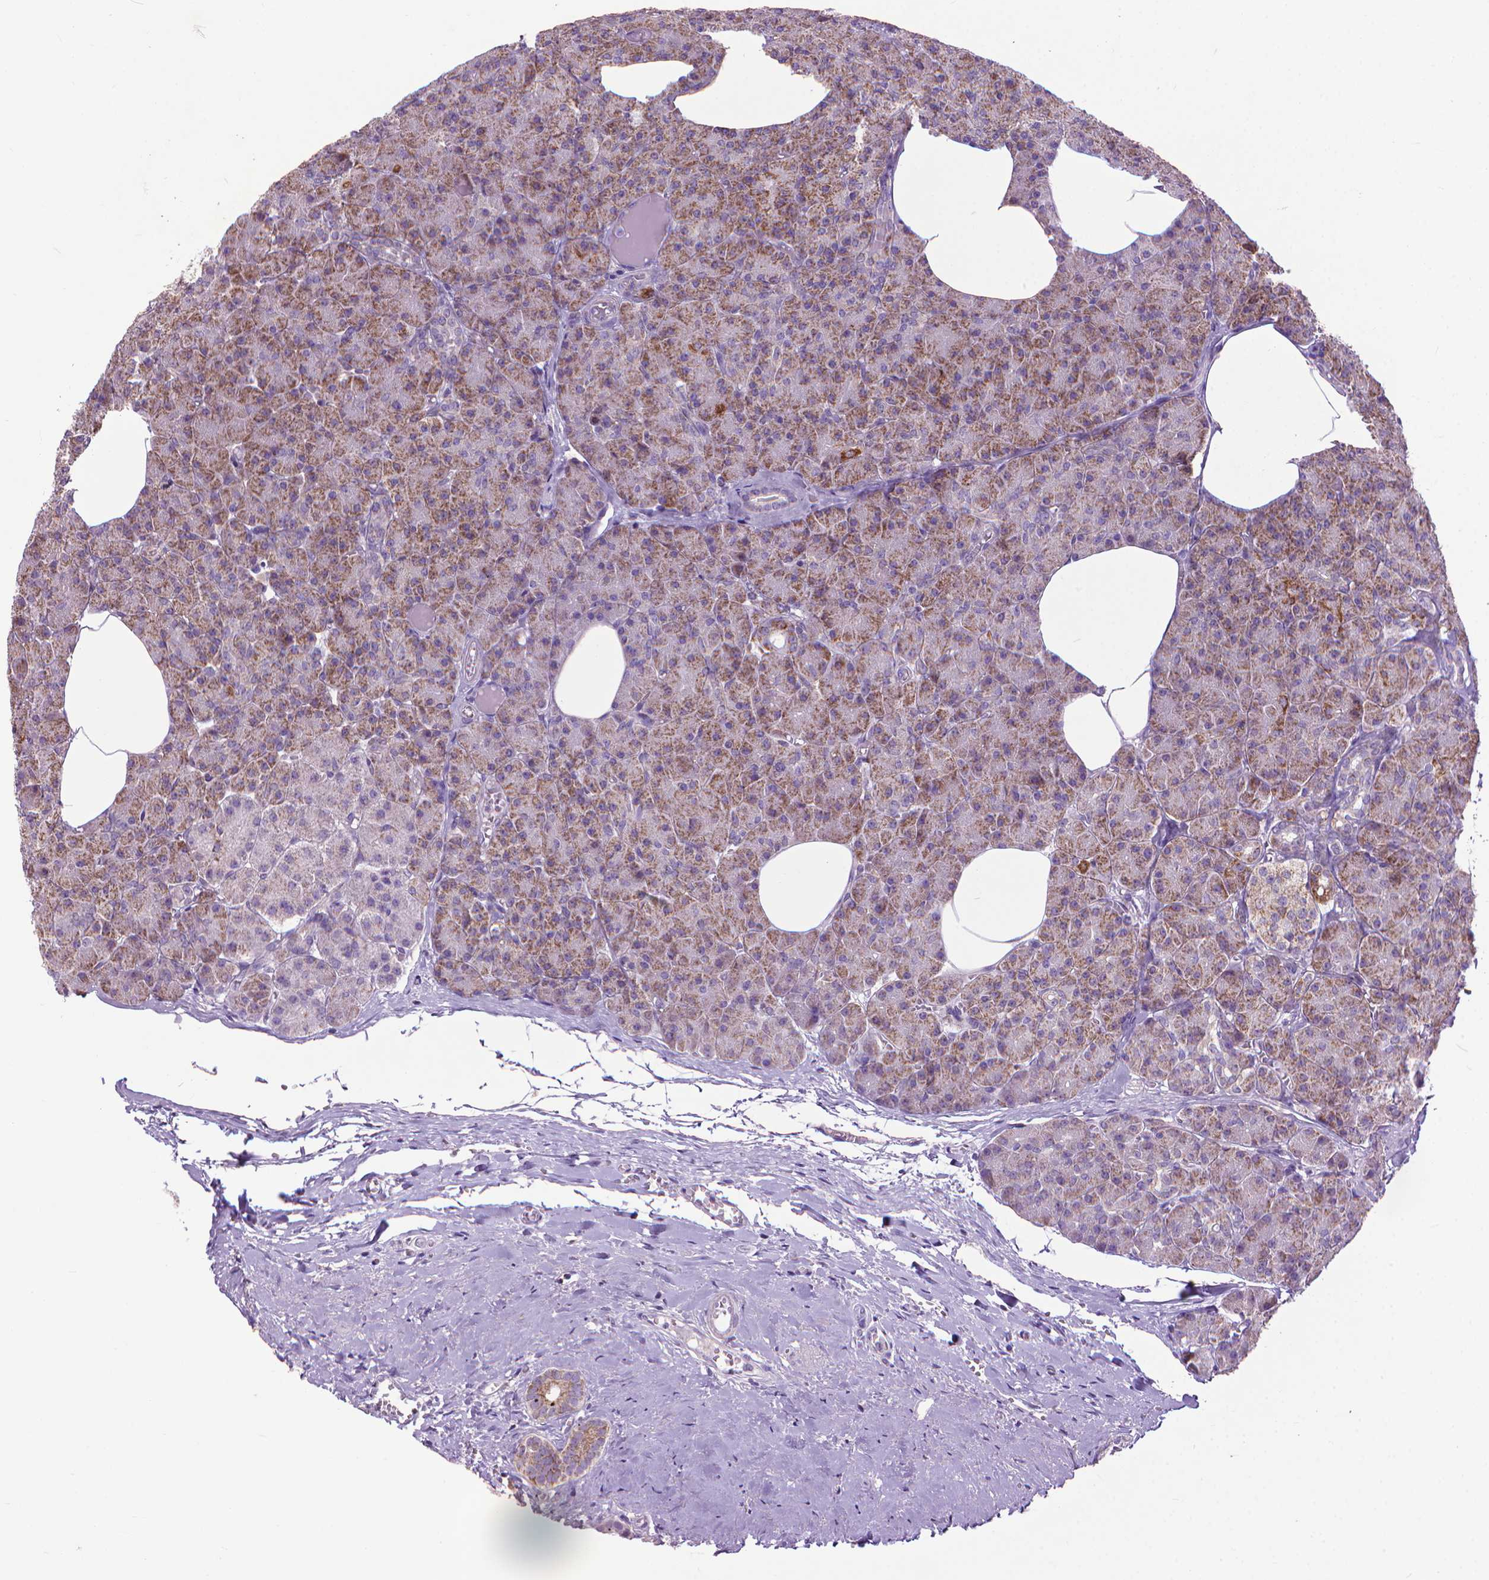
{"staining": {"intensity": "strong", "quantity": "25%-75%", "location": "cytoplasmic/membranous"}, "tissue": "pancreas", "cell_type": "Exocrine glandular cells", "image_type": "normal", "snomed": [{"axis": "morphology", "description": "Normal tissue, NOS"}, {"axis": "topography", "description": "Pancreas"}], "caption": "Immunohistochemical staining of normal human pancreas shows high levels of strong cytoplasmic/membranous expression in about 25%-75% of exocrine glandular cells.", "gene": "VDAC1", "patient": {"sex": "female", "age": 45}}